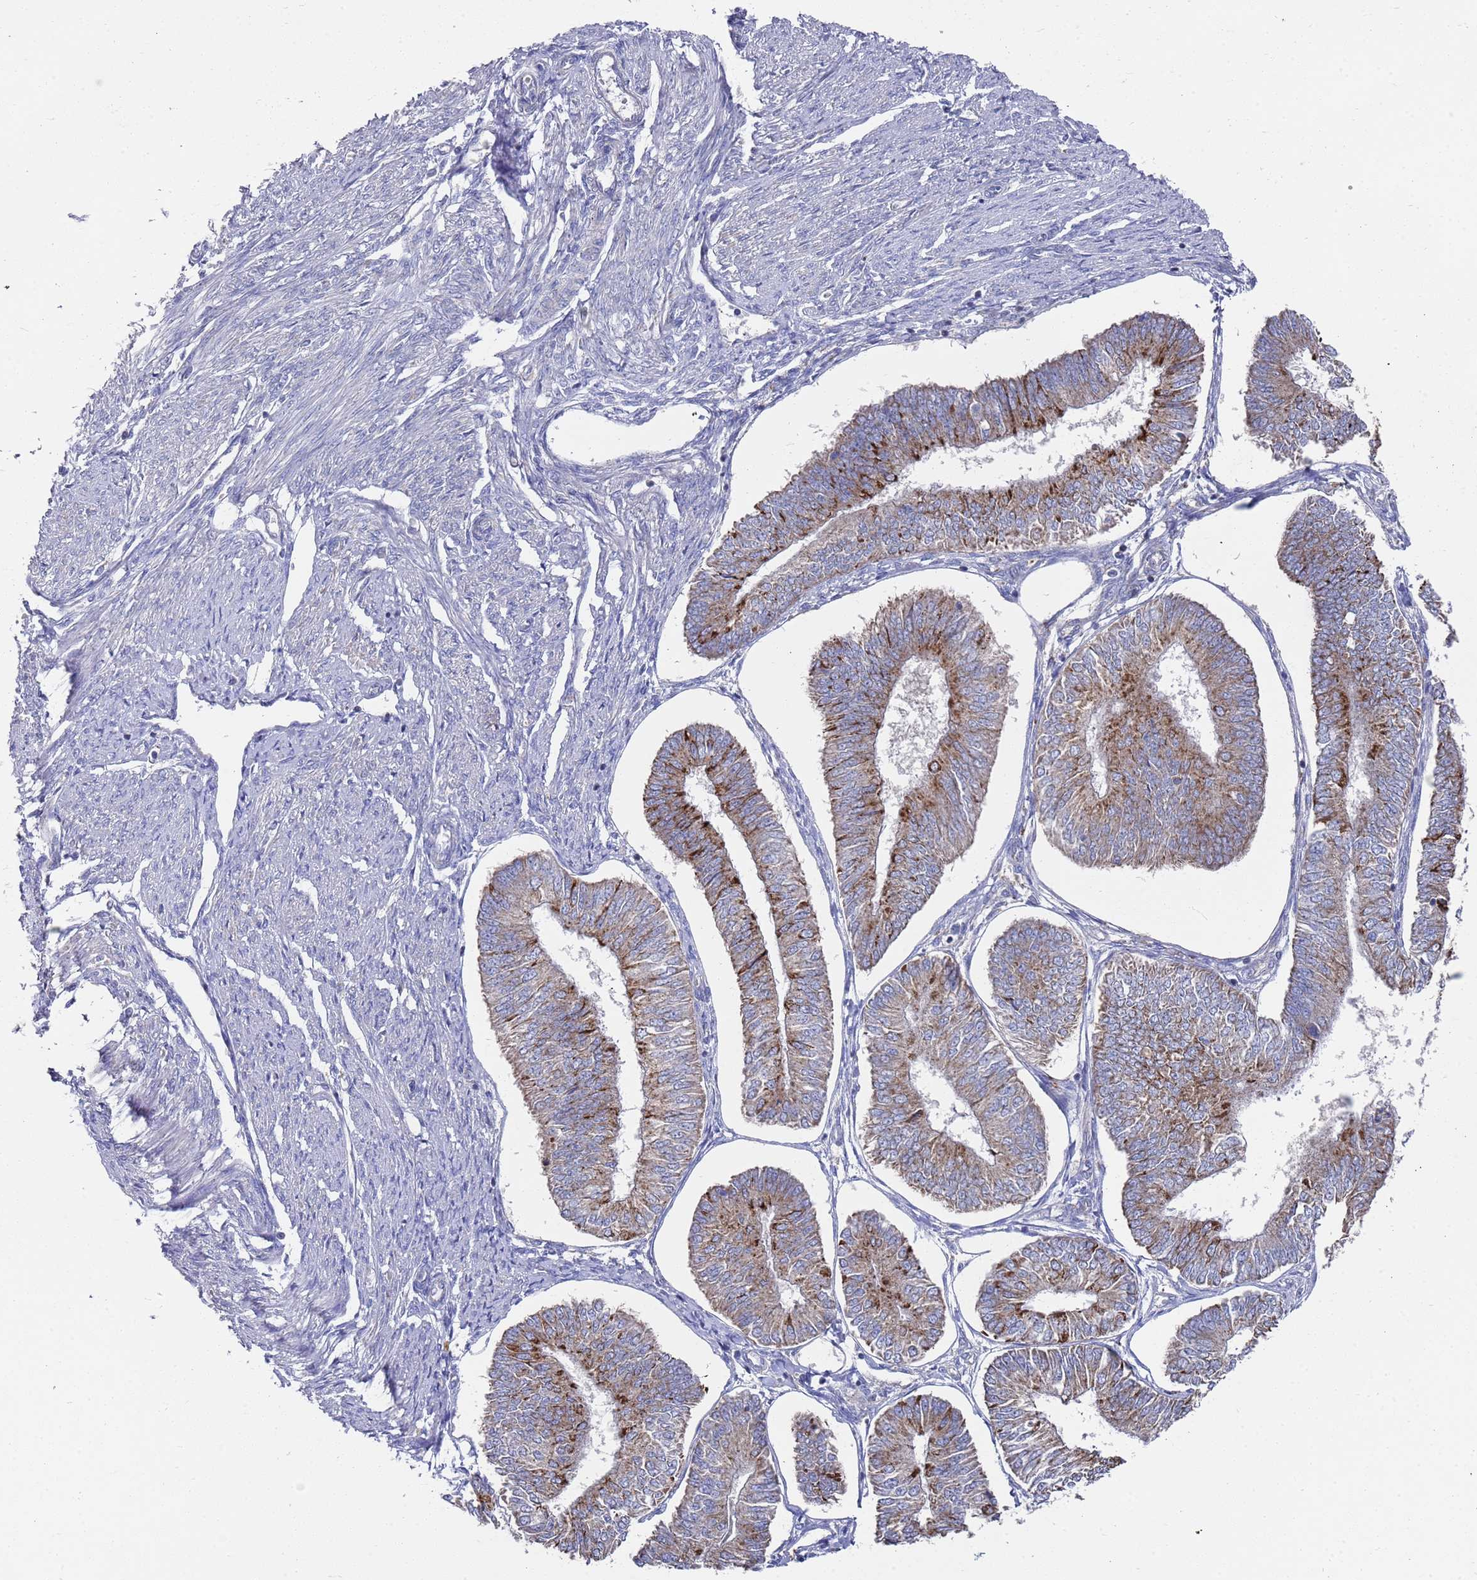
{"staining": {"intensity": "strong", "quantity": "25%-75%", "location": "cytoplasmic/membranous"}, "tissue": "endometrial cancer", "cell_type": "Tumor cells", "image_type": "cancer", "snomed": [{"axis": "morphology", "description": "Adenocarcinoma, NOS"}, {"axis": "topography", "description": "Endometrium"}], "caption": "High-power microscopy captured an IHC micrograph of endometrial adenocarcinoma, revealing strong cytoplasmic/membranous positivity in about 25%-75% of tumor cells.", "gene": "NPEPPS", "patient": {"sex": "female", "age": 58}}